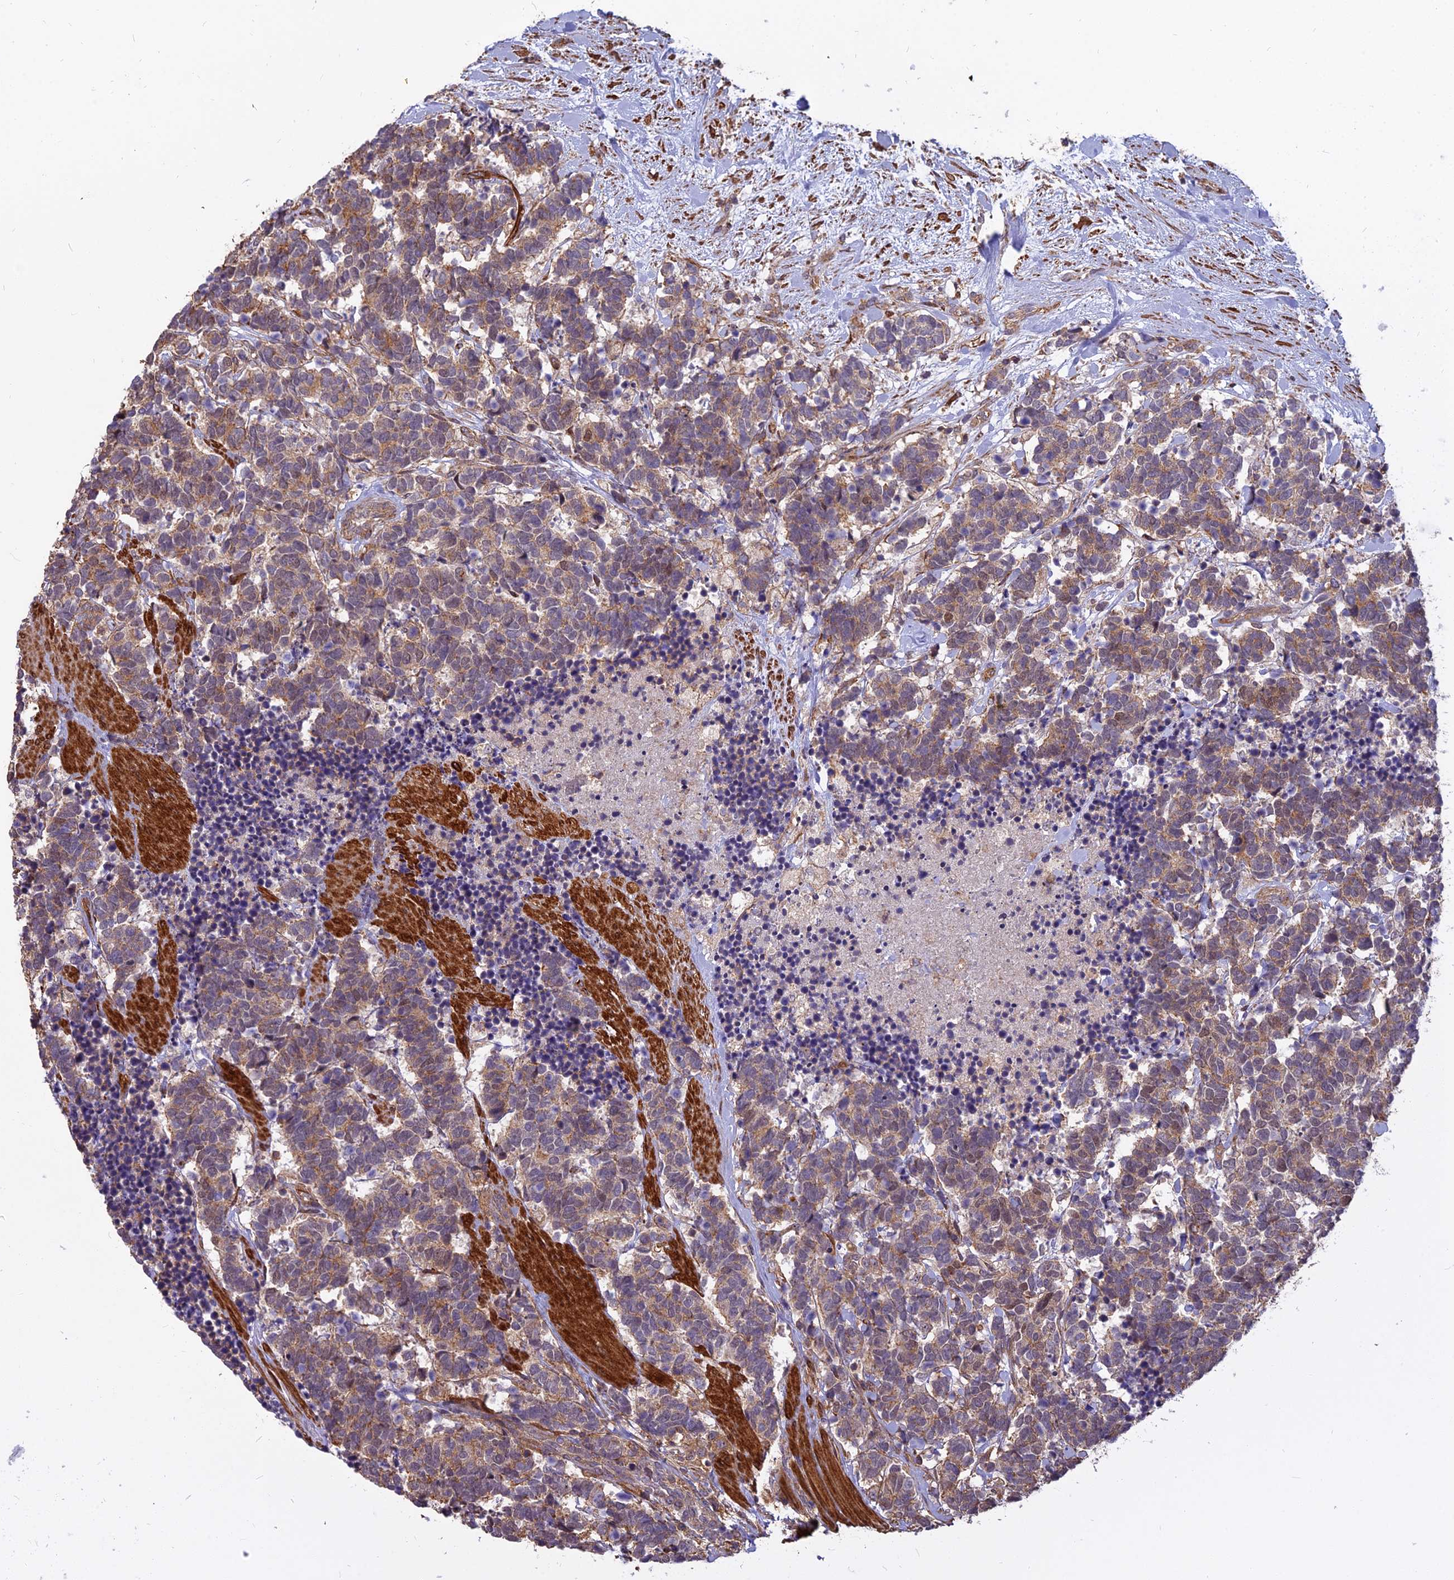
{"staining": {"intensity": "moderate", "quantity": ">75%", "location": "cytoplasmic/membranous"}, "tissue": "carcinoid", "cell_type": "Tumor cells", "image_type": "cancer", "snomed": [{"axis": "morphology", "description": "Carcinoma, NOS"}, {"axis": "morphology", "description": "Carcinoid, malignant, NOS"}, {"axis": "topography", "description": "Prostate"}], "caption": "Protein expression by immunohistochemistry exhibits moderate cytoplasmic/membranous positivity in approximately >75% of tumor cells in carcinoid (malignant).", "gene": "TCEA3", "patient": {"sex": "male", "age": 57}}